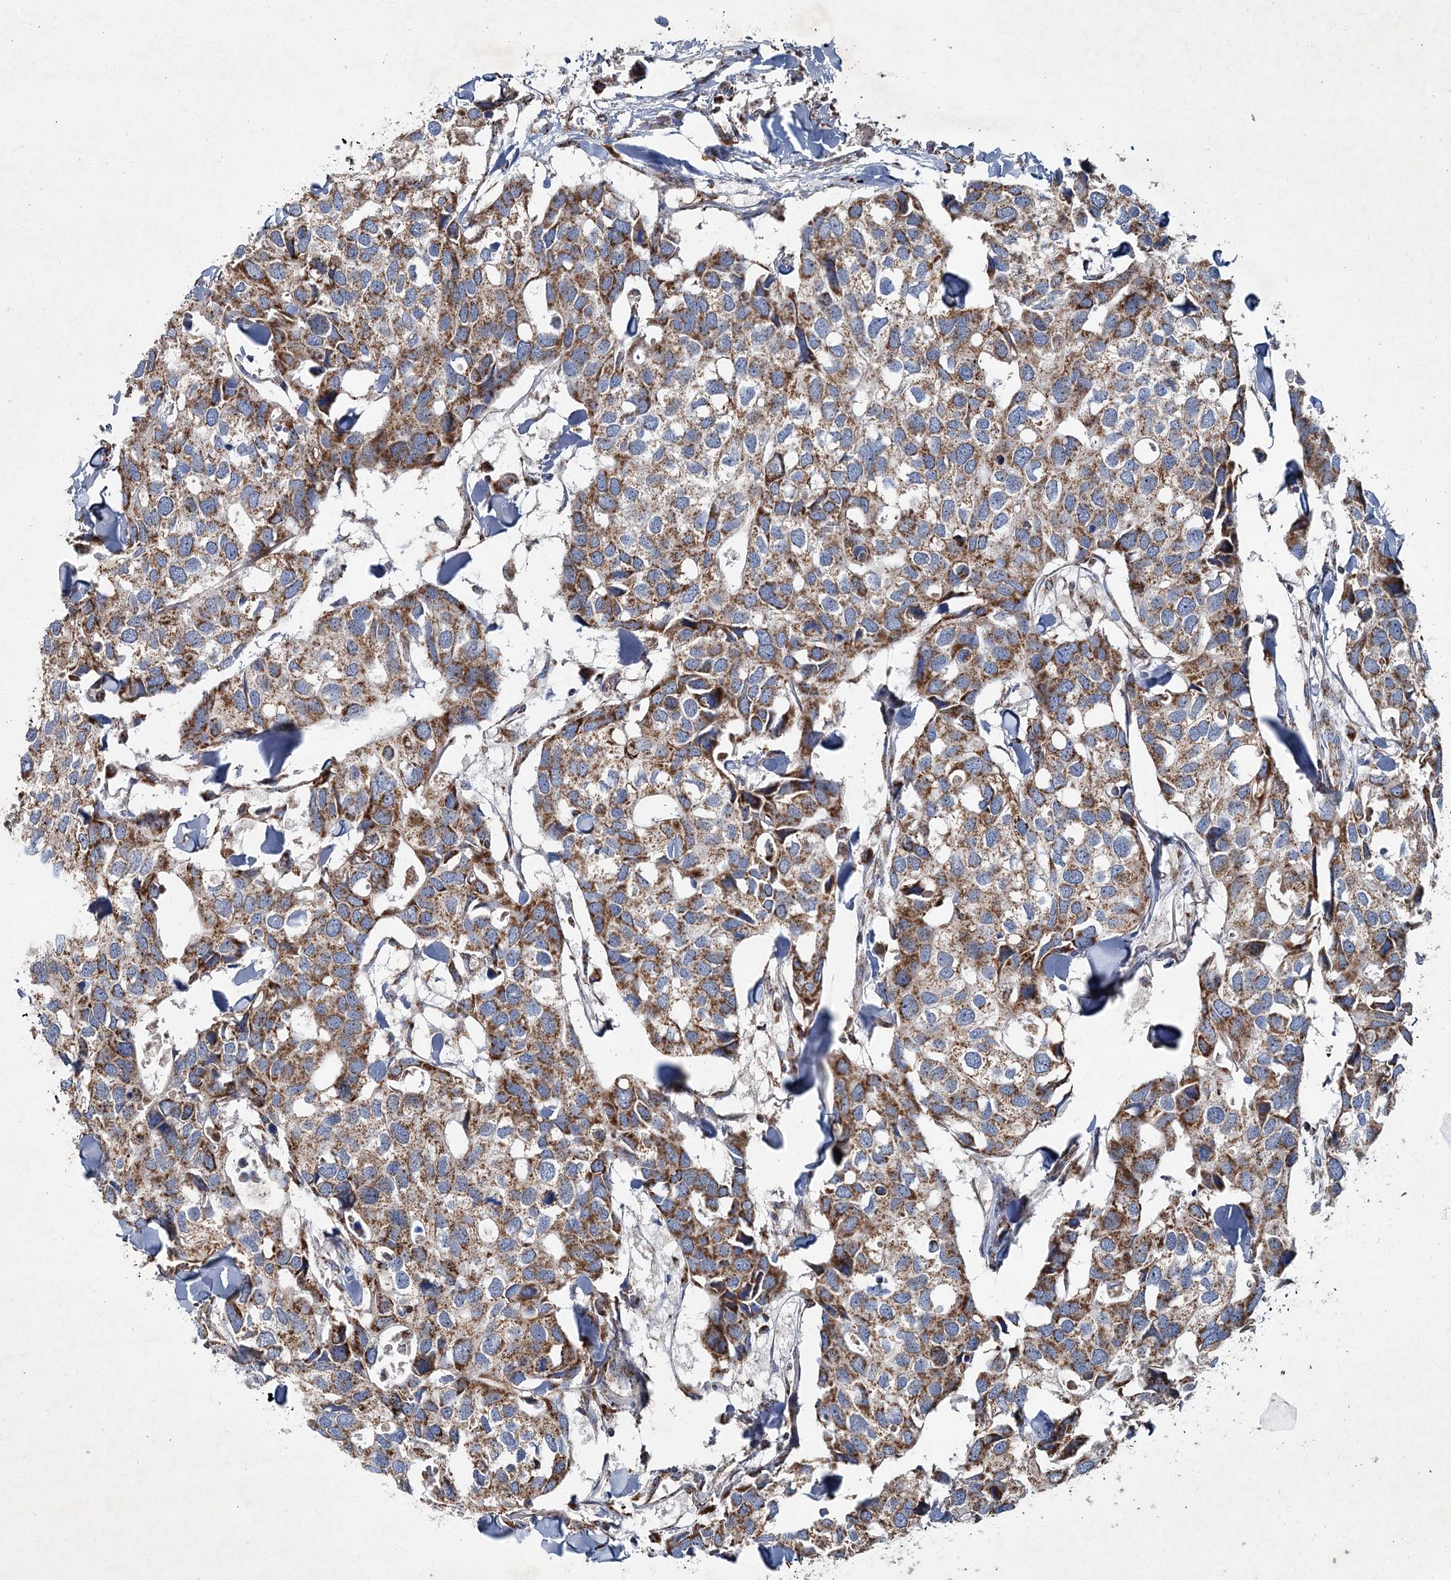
{"staining": {"intensity": "moderate", "quantity": ">75%", "location": "cytoplasmic/membranous"}, "tissue": "breast cancer", "cell_type": "Tumor cells", "image_type": "cancer", "snomed": [{"axis": "morphology", "description": "Duct carcinoma"}, {"axis": "topography", "description": "Breast"}], "caption": "The photomicrograph displays immunohistochemical staining of breast cancer. There is moderate cytoplasmic/membranous expression is present in approximately >75% of tumor cells.", "gene": "SPAG16", "patient": {"sex": "female", "age": 83}}